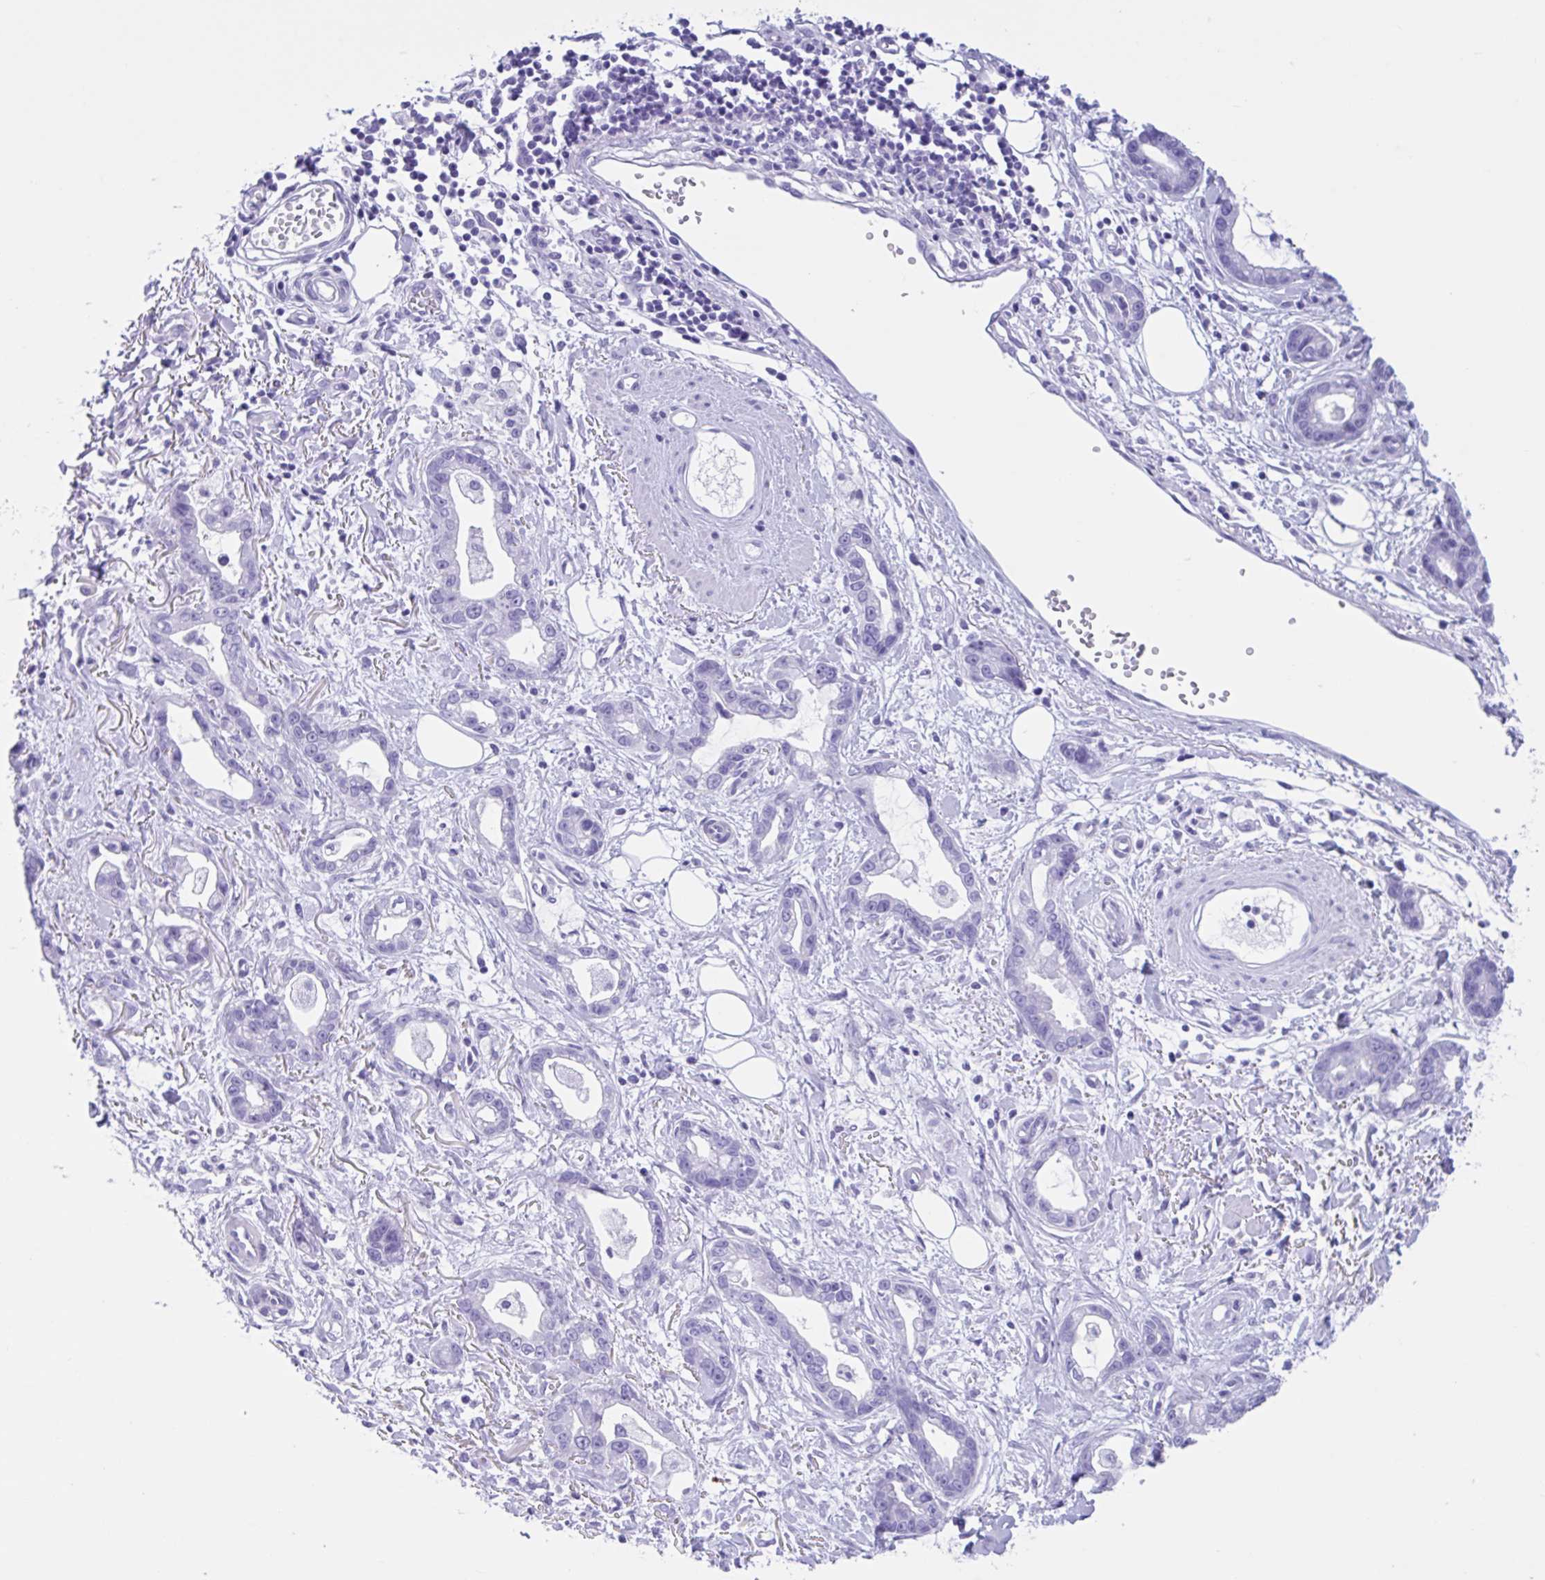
{"staining": {"intensity": "negative", "quantity": "none", "location": "none"}, "tissue": "stomach cancer", "cell_type": "Tumor cells", "image_type": "cancer", "snomed": [{"axis": "morphology", "description": "Adenocarcinoma, NOS"}, {"axis": "topography", "description": "Stomach"}], "caption": "DAB immunohistochemical staining of stomach cancer (adenocarcinoma) shows no significant positivity in tumor cells.", "gene": "IAPP", "patient": {"sex": "male", "age": 55}}